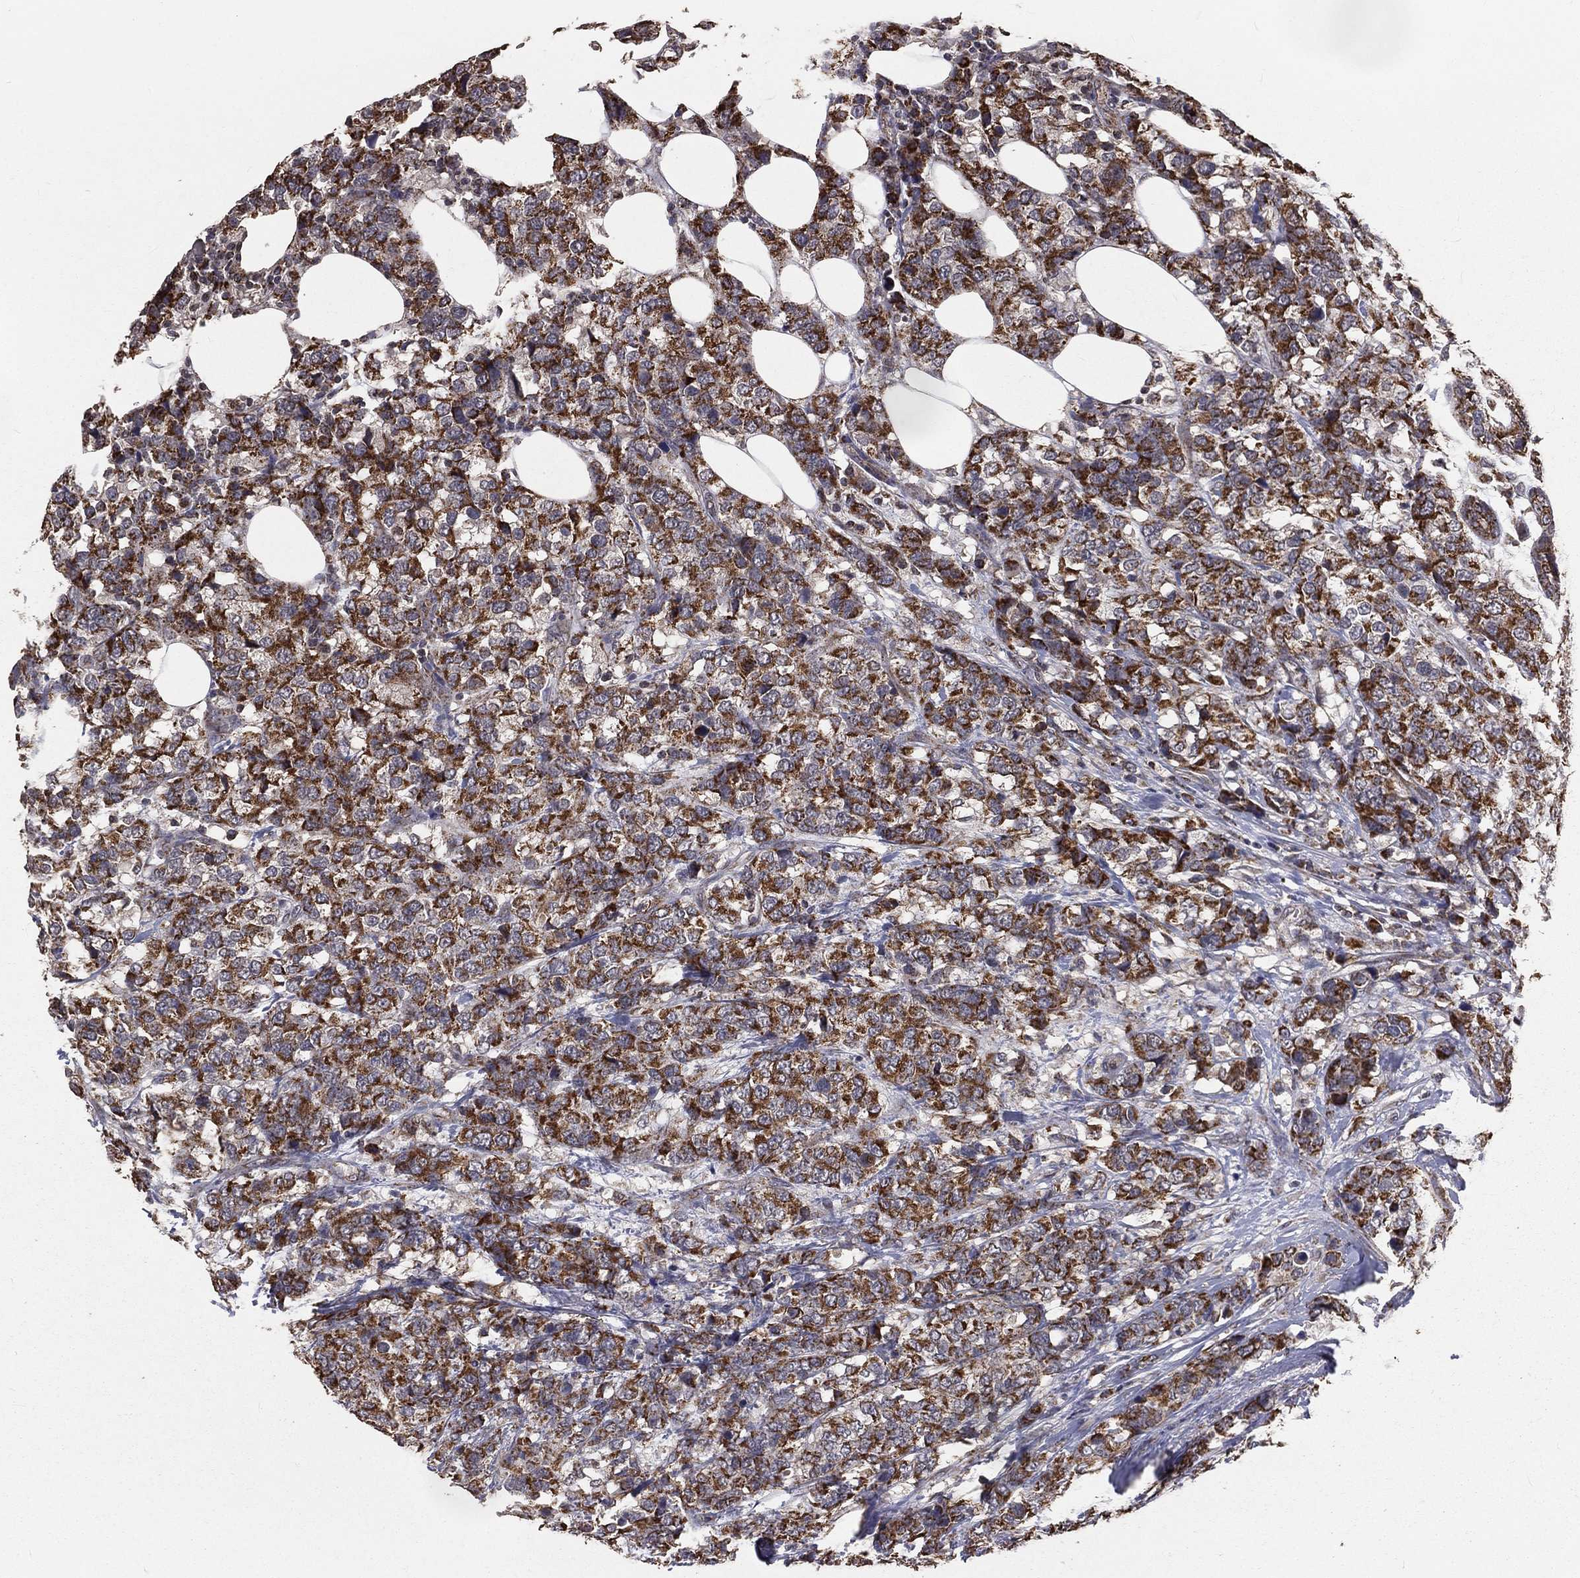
{"staining": {"intensity": "strong", "quantity": ">75%", "location": "cytoplasmic/membranous"}, "tissue": "breast cancer", "cell_type": "Tumor cells", "image_type": "cancer", "snomed": [{"axis": "morphology", "description": "Lobular carcinoma"}, {"axis": "topography", "description": "Breast"}], "caption": "Strong cytoplasmic/membranous expression for a protein is present in about >75% of tumor cells of breast lobular carcinoma using IHC.", "gene": "MRPL46", "patient": {"sex": "female", "age": 59}}